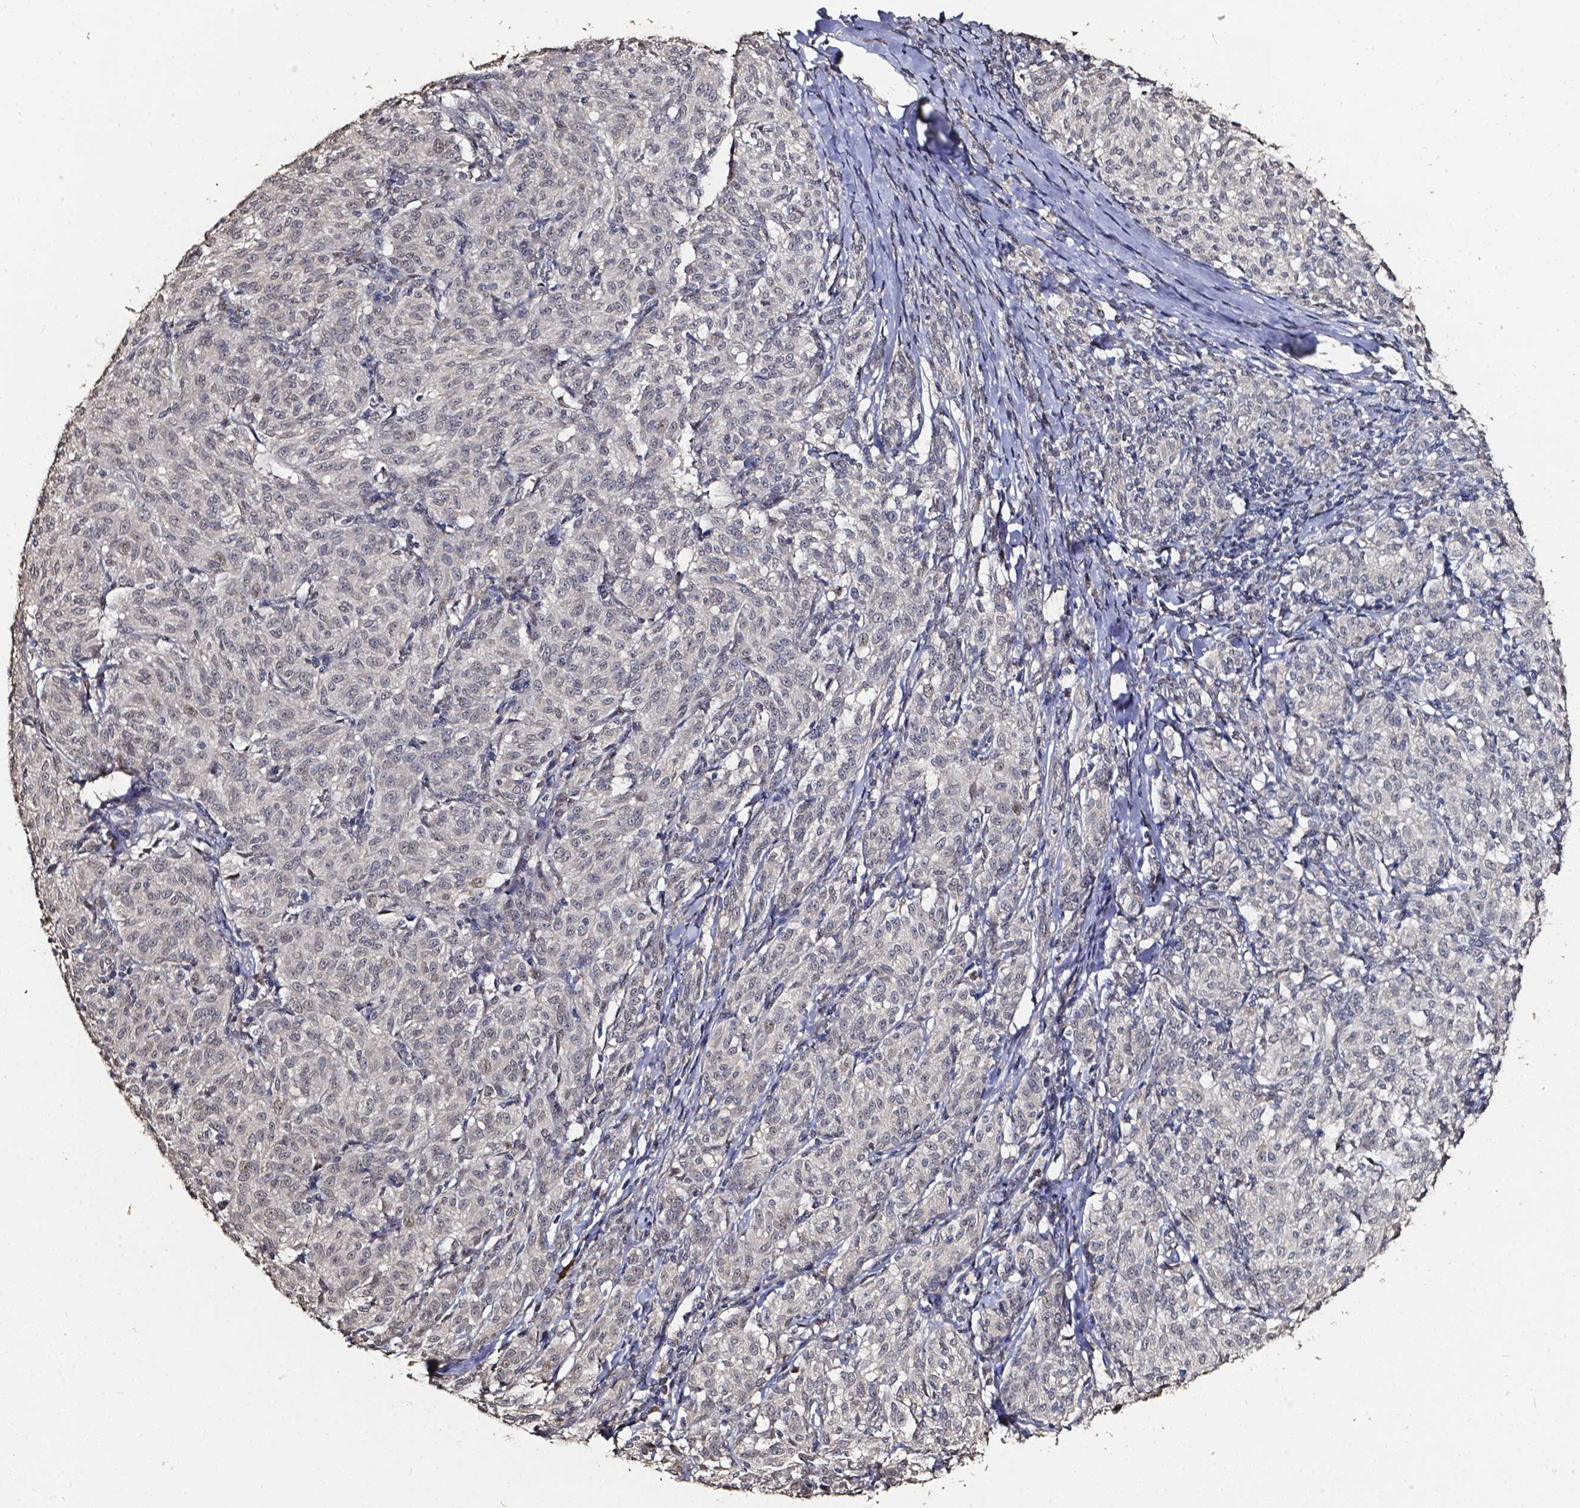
{"staining": {"intensity": "negative", "quantity": "none", "location": "none"}, "tissue": "melanoma", "cell_type": "Tumor cells", "image_type": "cancer", "snomed": [{"axis": "morphology", "description": "Malignant melanoma, NOS"}, {"axis": "topography", "description": "Skin"}], "caption": "Tumor cells are negative for brown protein staining in malignant melanoma.", "gene": "GLRA2", "patient": {"sex": "female", "age": 72}}